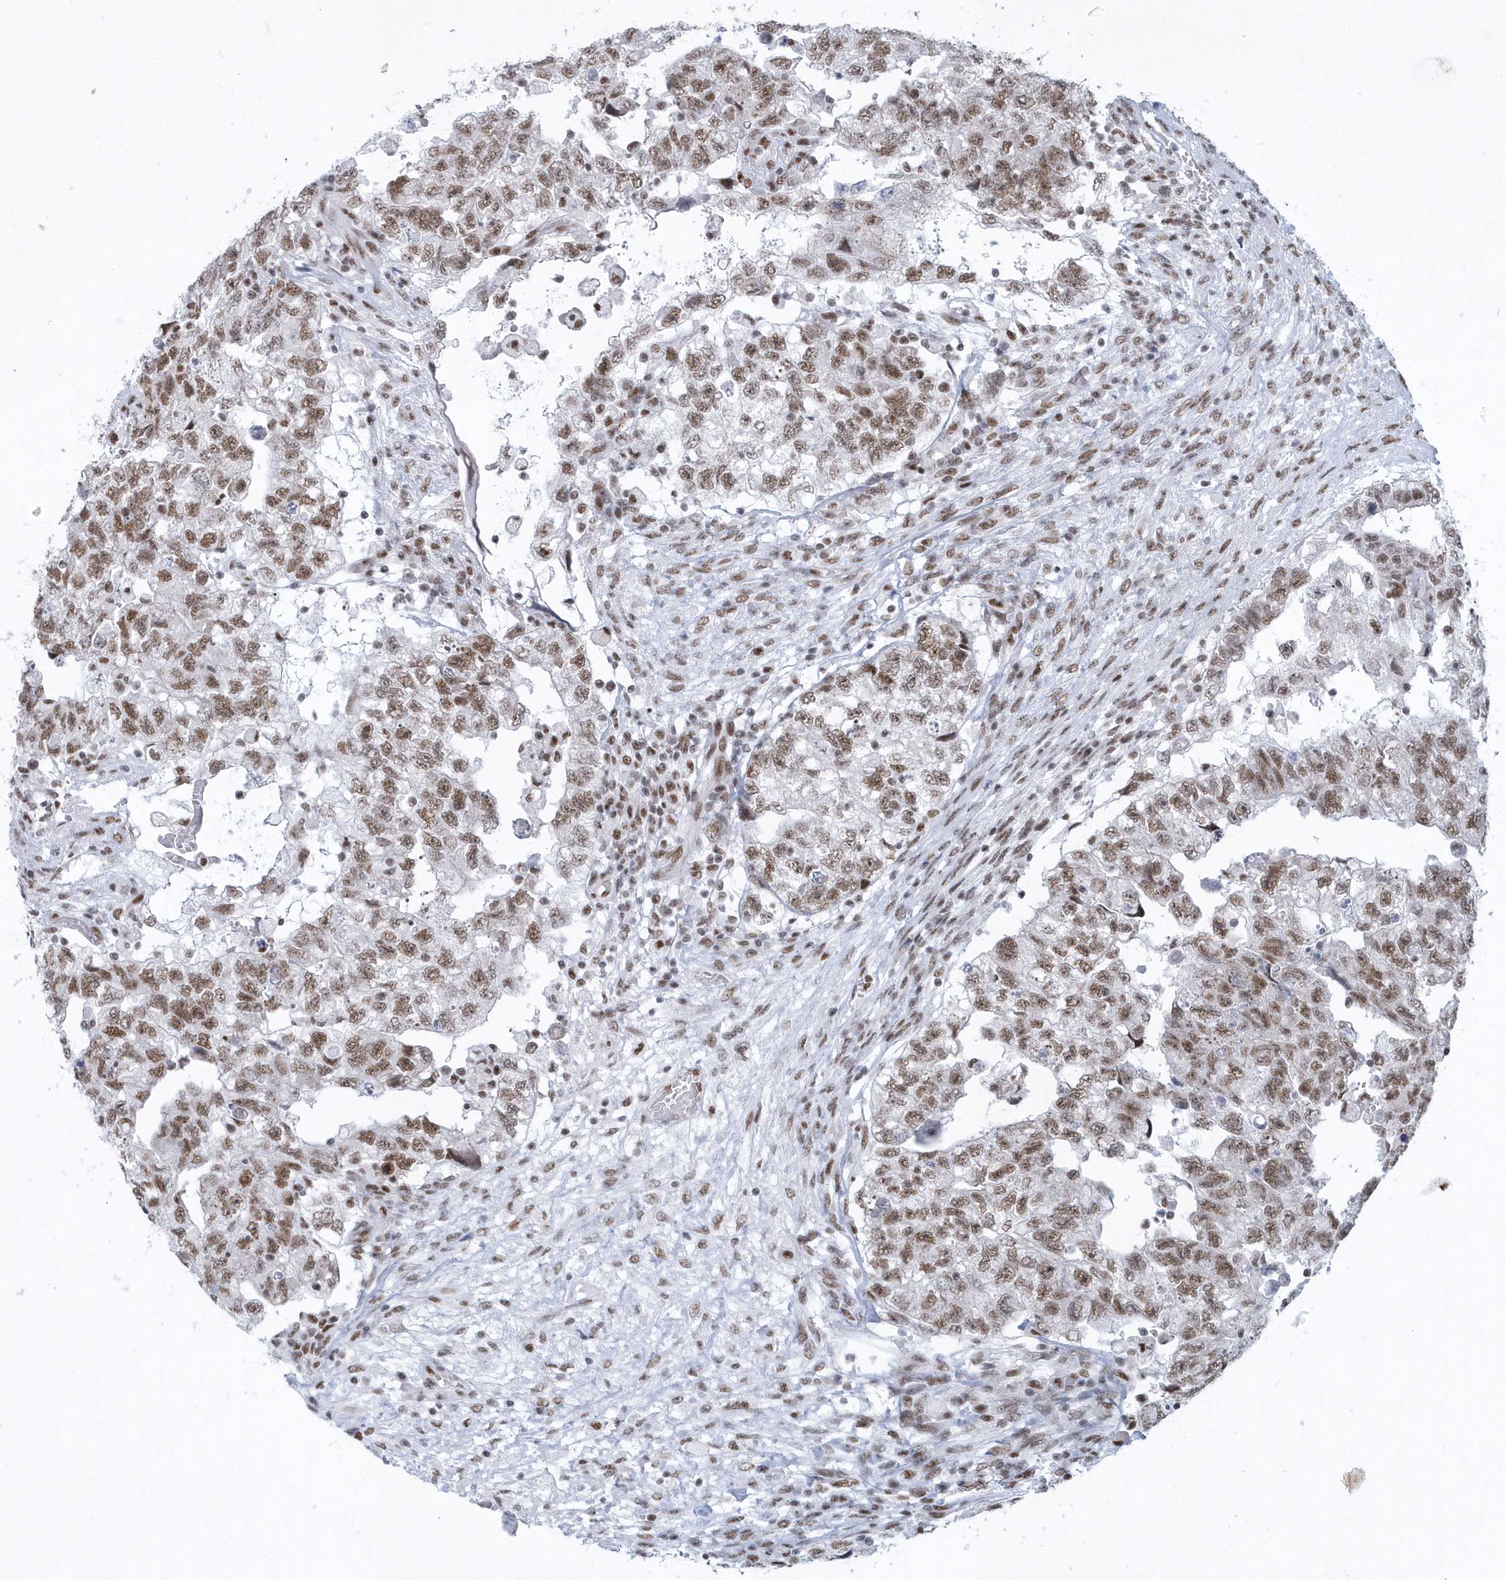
{"staining": {"intensity": "moderate", "quantity": ">75%", "location": "nuclear"}, "tissue": "testis cancer", "cell_type": "Tumor cells", "image_type": "cancer", "snomed": [{"axis": "morphology", "description": "Carcinoma, Embryonal, NOS"}, {"axis": "topography", "description": "Testis"}], "caption": "This photomicrograph exhibits embryonal carcinoma (testis) stained with immunohistochemistry (IHC) to label a protein in brown. The nuclear of tumor cells show moderate positivity for the protein. Nuclei are counter-stained blue.", "gene": "DCLRE1A", "patient": {"sex": "male", "age": 36}}